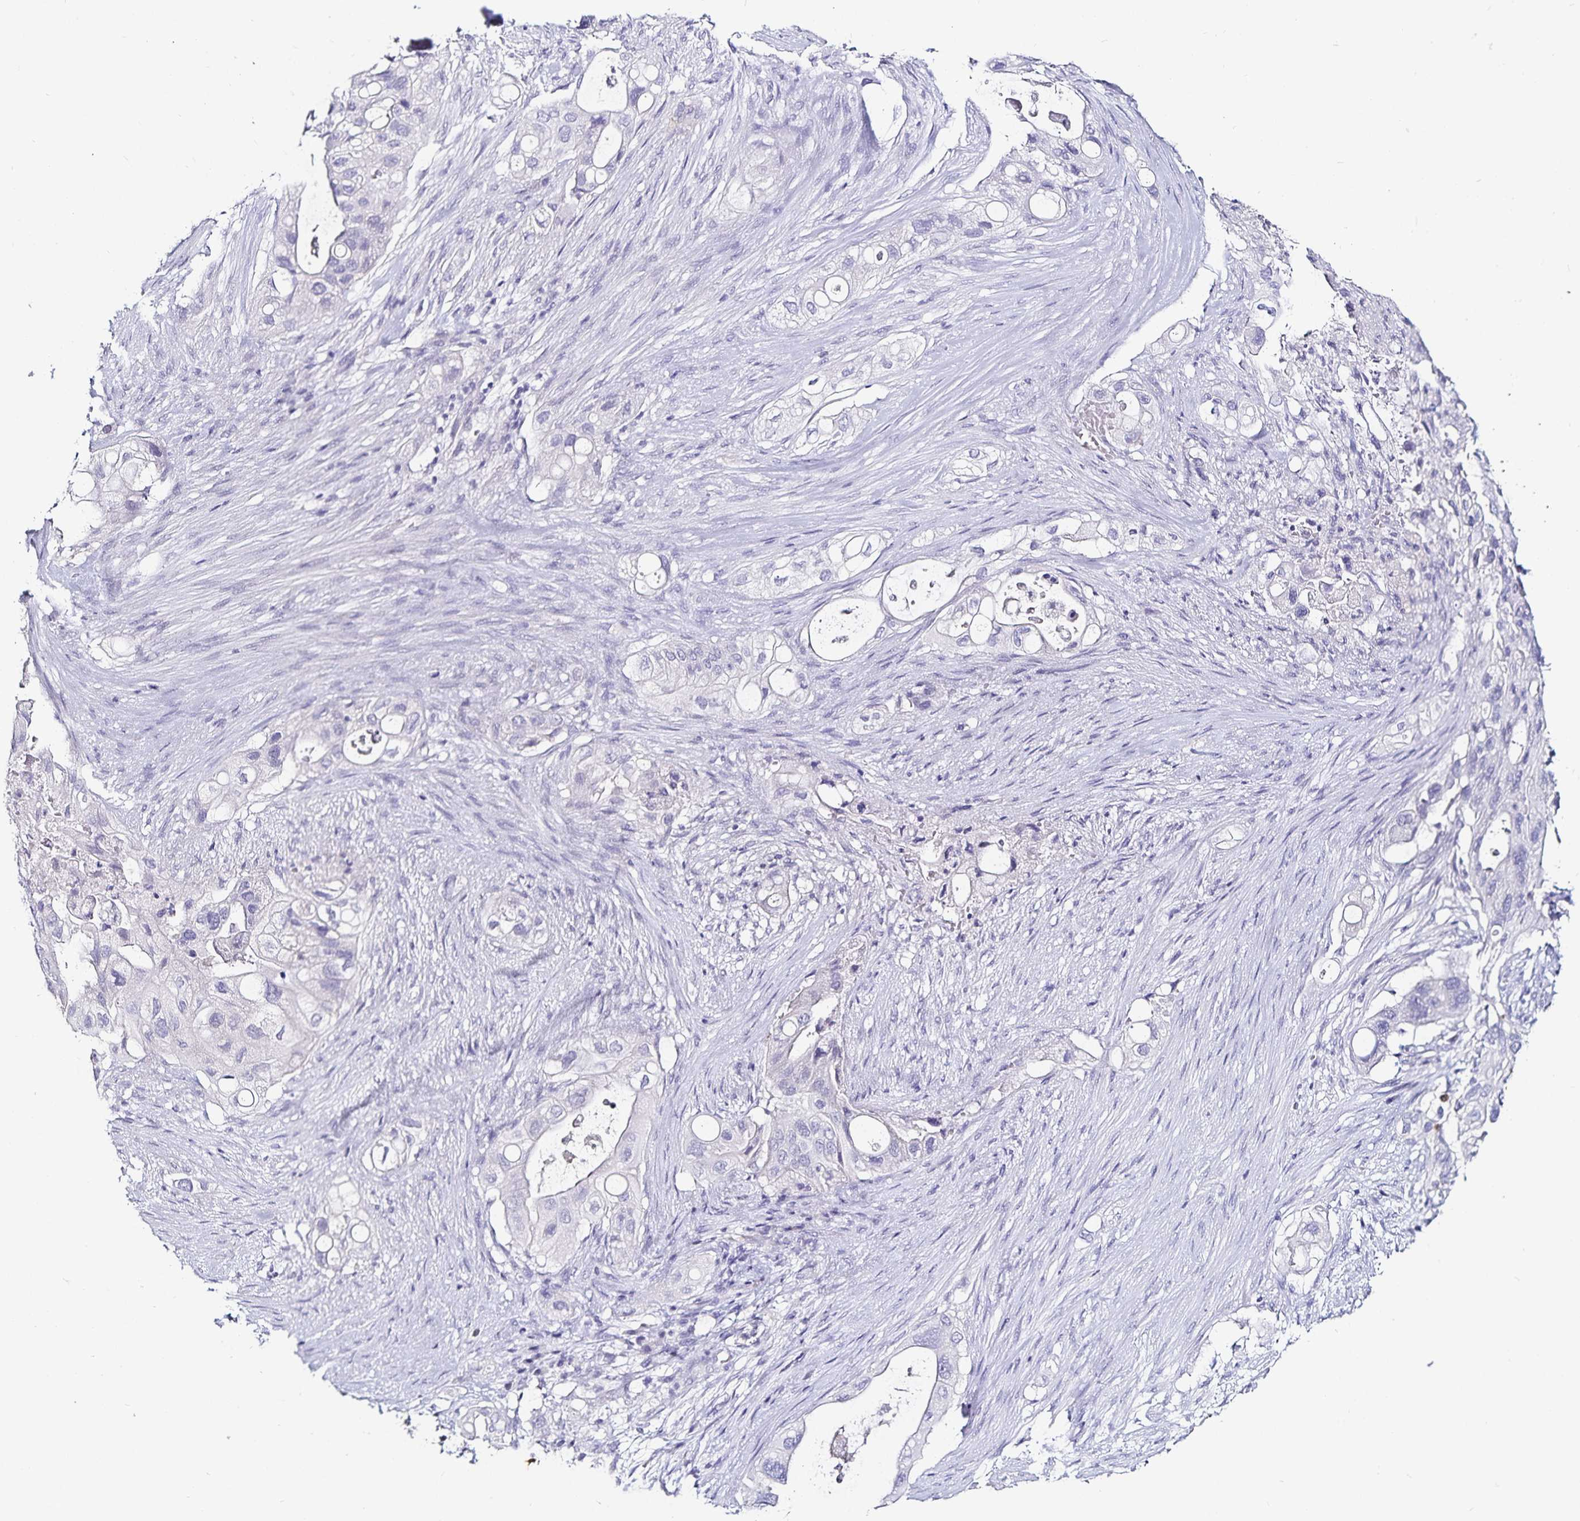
{"staining": {"intensity": "negative", "quantity": "none", "location": "none"}, "tissue": "pancreatic cancer", "cell_type": "Tumor cells", "image_type": "cancer", "snomed": [{"axis": "morphology", "description": "Adenocarcinoma, NOS"}, {"axis": "topography", "description": "Pancreas"}], "caption": "This is a micrograph of immunohistochemistry (IHC) staining of pancreatic adenocarcinoma, which shows no staining in tumor cells.", "gene": "TSPAN7", "patient": {"sex": "female", "age": 72}}